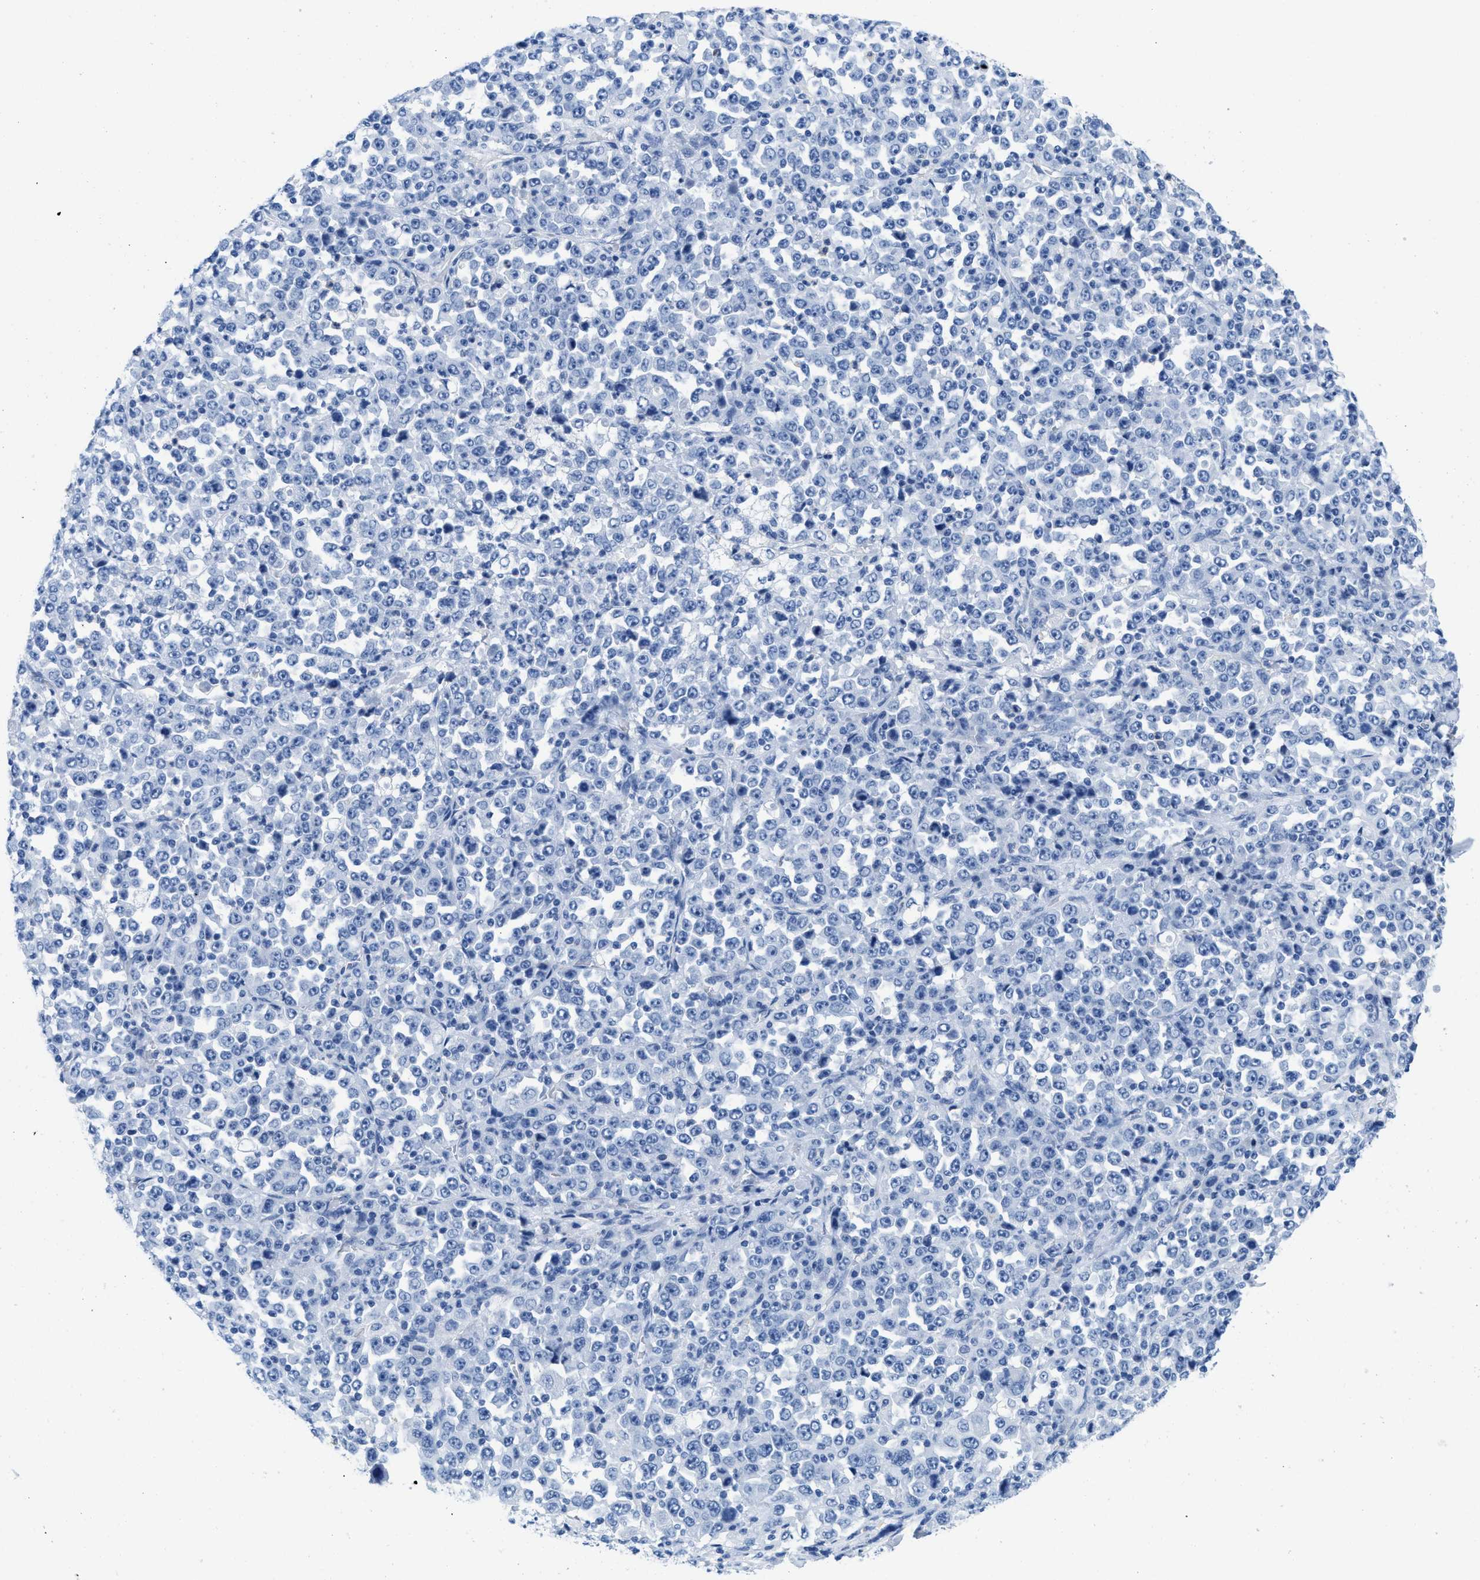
{"staining": {"intensity": "negative", "quantity": "none", "location": "none"}, "tissue": "stomach cancer", "cell_type": "Tumor cells", "image_type": "cancer", "snomed": [{"axis": "morphology", "description": "Normal tissue, NOS"}, {"axis": "morphology", "description": "Adenocarcinoma, NOS"}, {"axis": "topography", "description": "Stomach, upper"}, {"axis": "topography", "description": "Stomach"}], "caption": "Immunohistochemistry image of stomach cancer (adenocarcinoma) stained for a protein (brown), which shows no staining in tumor cells.", "gene": "CR1", "patient": {"sex": "male", "age": 59}}